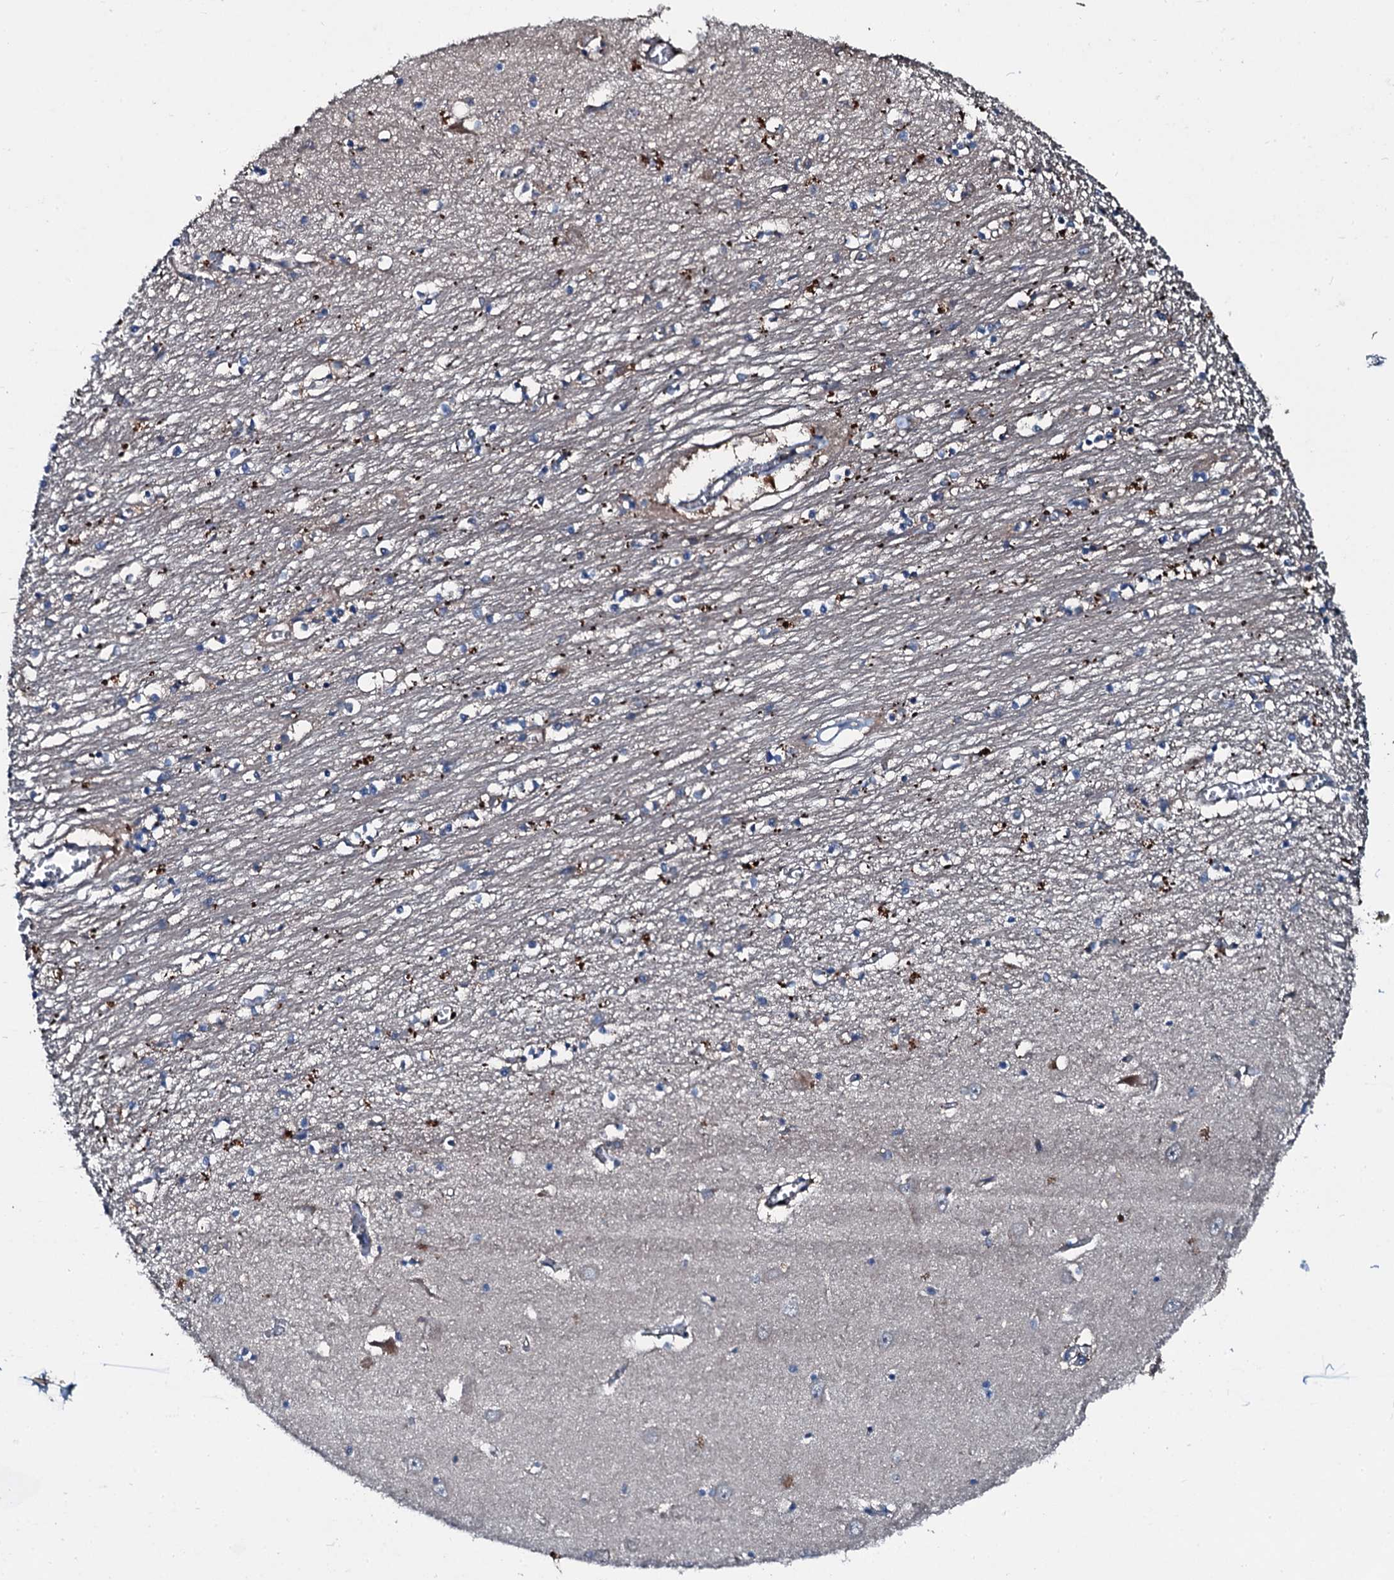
{"staining": {"intensity": "weak", "quantity": "<25%", "location": "cytoplasmic/membranous"}, "tissue": "hippocampus", "cell_type": "Glial cells", "image_type": "normal", "snomed": [{"axis": "morphology", "description": "Normal tissue, NOS"}, {"axis": "topography", "description": "Hippocampus"}], "caption": "Hippocampus stained for a protein using IHC demonstrates no staining glial cells.", "gene": "AARS1", "patient": {"sex": "male", "age": 70}}